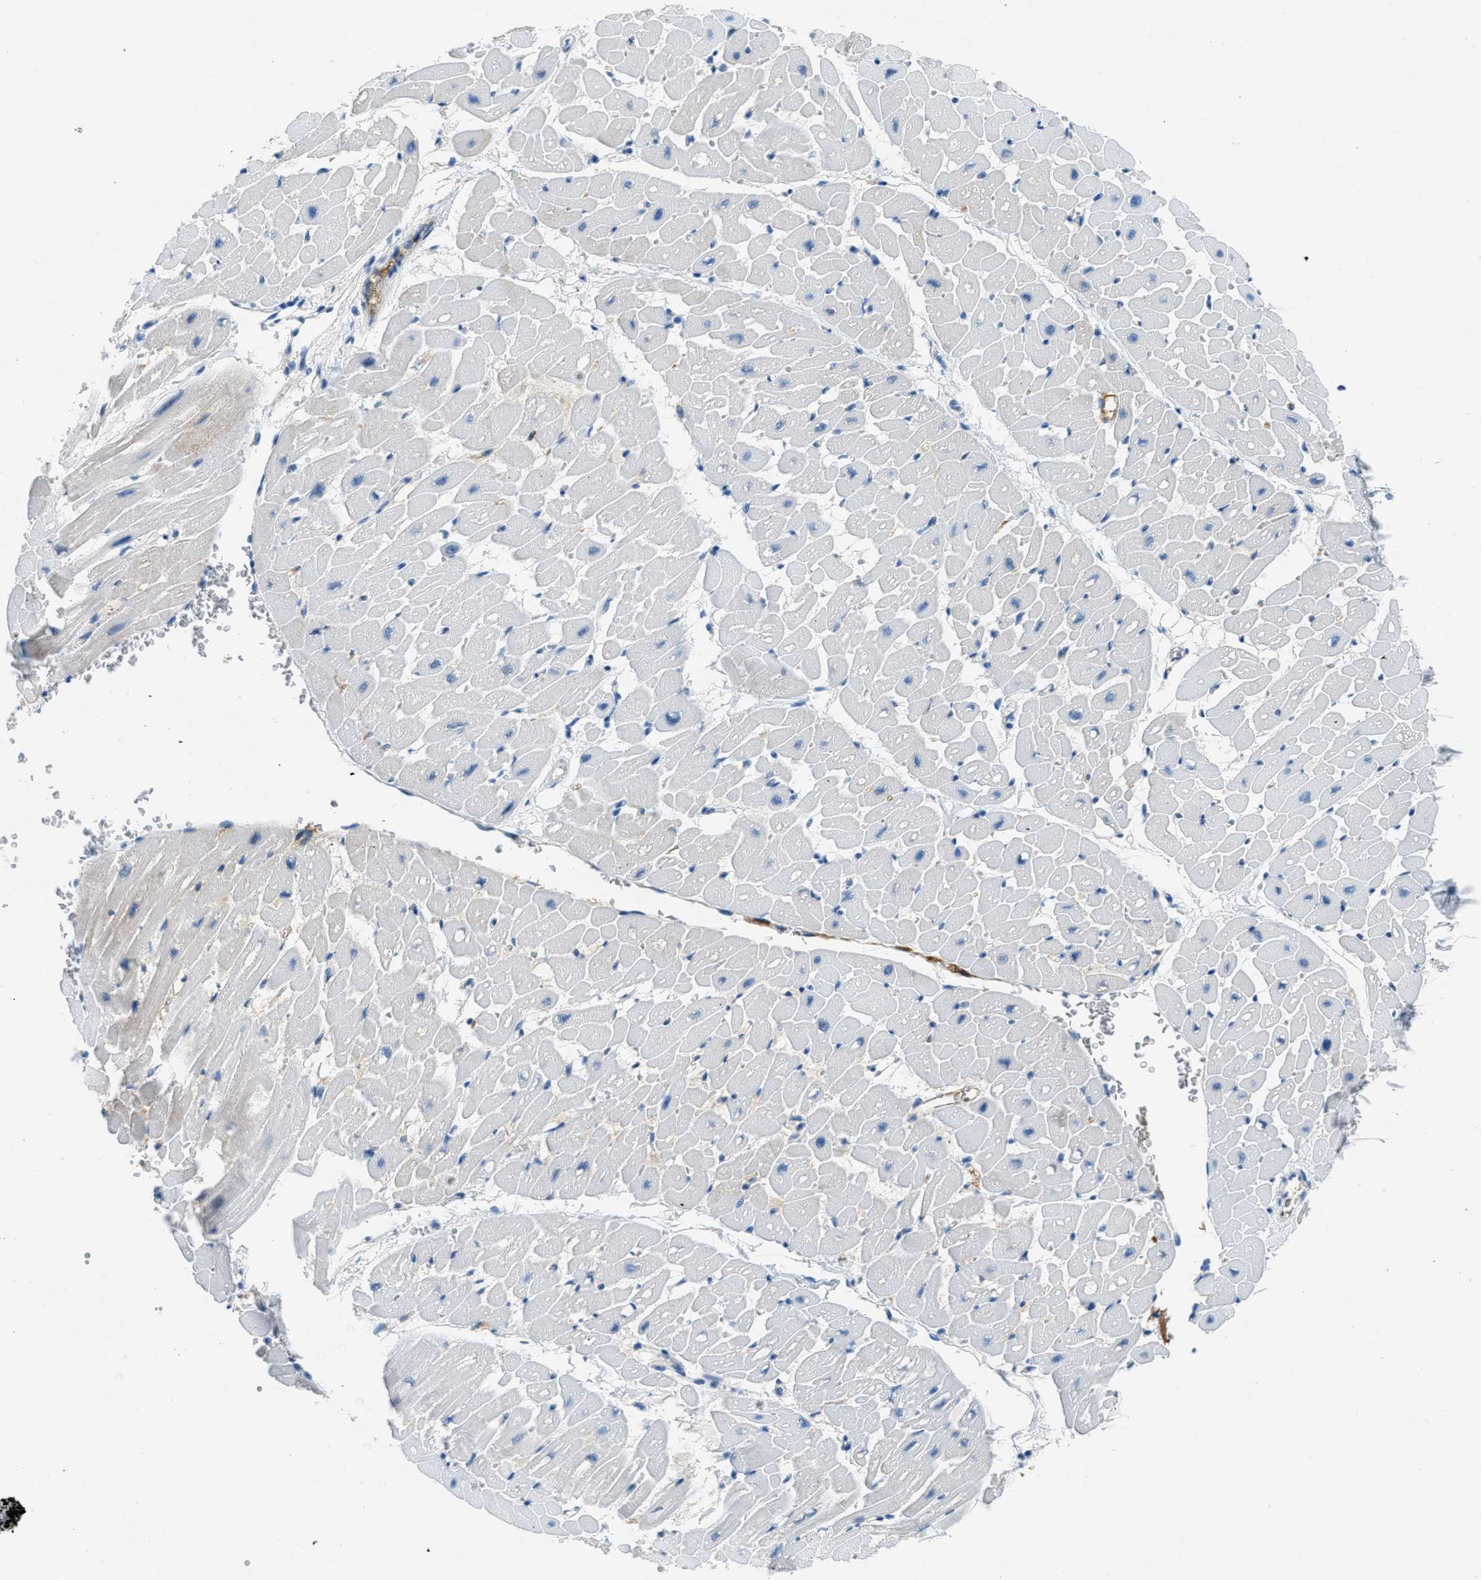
{"staining": {"intensity": "negative", "quantity": "none", "location": "none"}, "tissue": "heart muscle", "cell_type": "Cardiomyocytes", "image_type": "normal", "snomed": [{"axis": "morphology", "description": "Normal tissue, NOS"}, {"axis": "topography", "description": "Heart"}], "caption": "Immunohistochemical staining of unremarkable heart muscle reveals no significant expression in cardiomyocytes.", "gene": "A2M", "patient": {"sex": "male", "age": 45}}